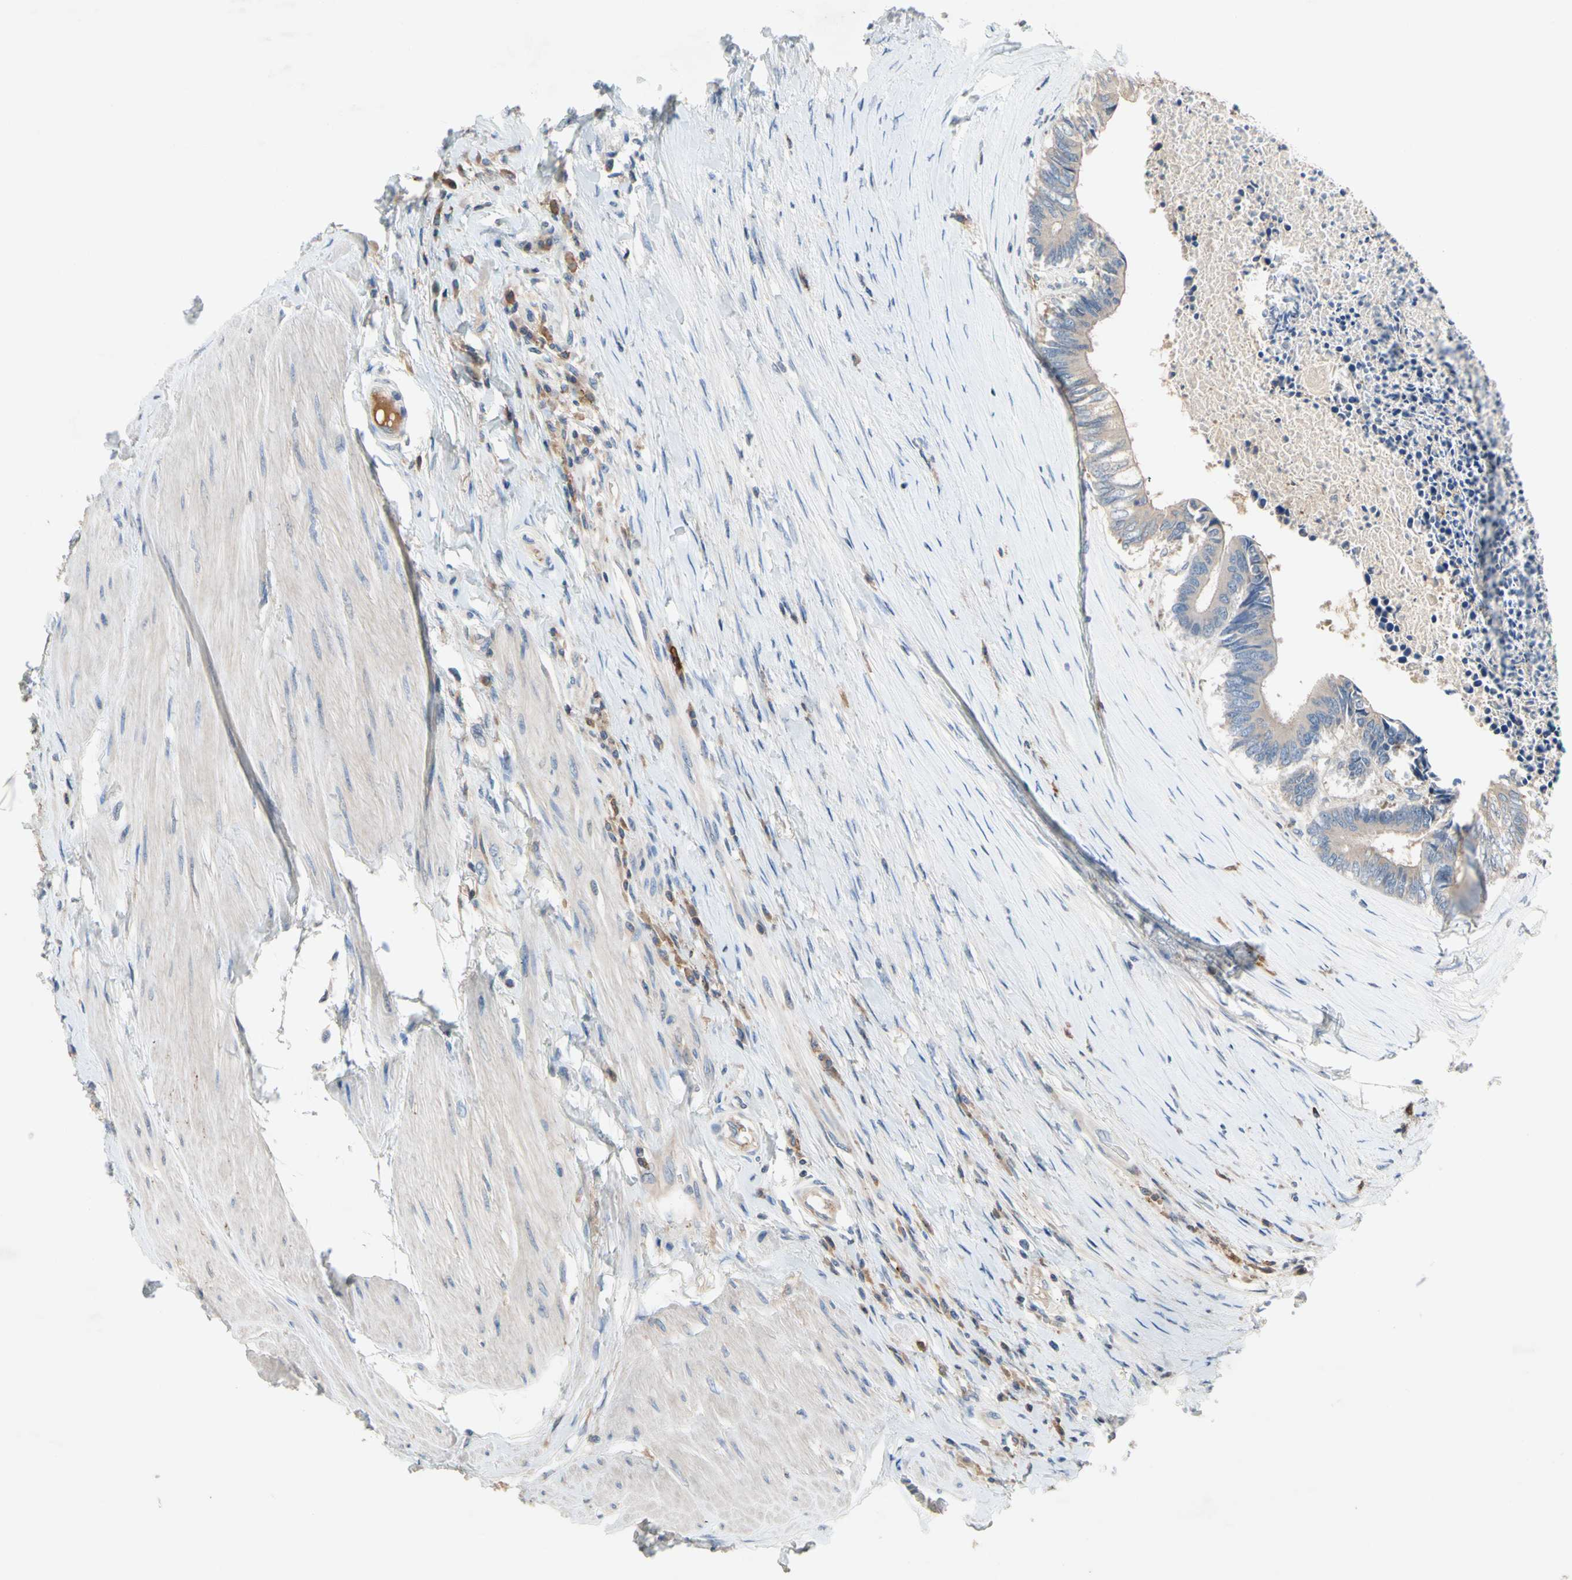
{"staining": {"intensity": "weak", "quantity": ">75%", "location": "cytoplasmic/membranous"}, "tissue": "colorectal cancer", "cell_type": "Tumor cells", "image_type": "cancer", "snomed": [{"axis": "morphology", "description": "Adenocarcinoma, NOS"}, {"axis": "topography", "description": "Rectum"}], "caption": "A brown stain labels weak cytoplasmic/membranous staining of a protein in colorectal adenocarcinoma tumor cells.", "gene": "NDFIP2", "patient": {"sex": "male", "age": 63}}